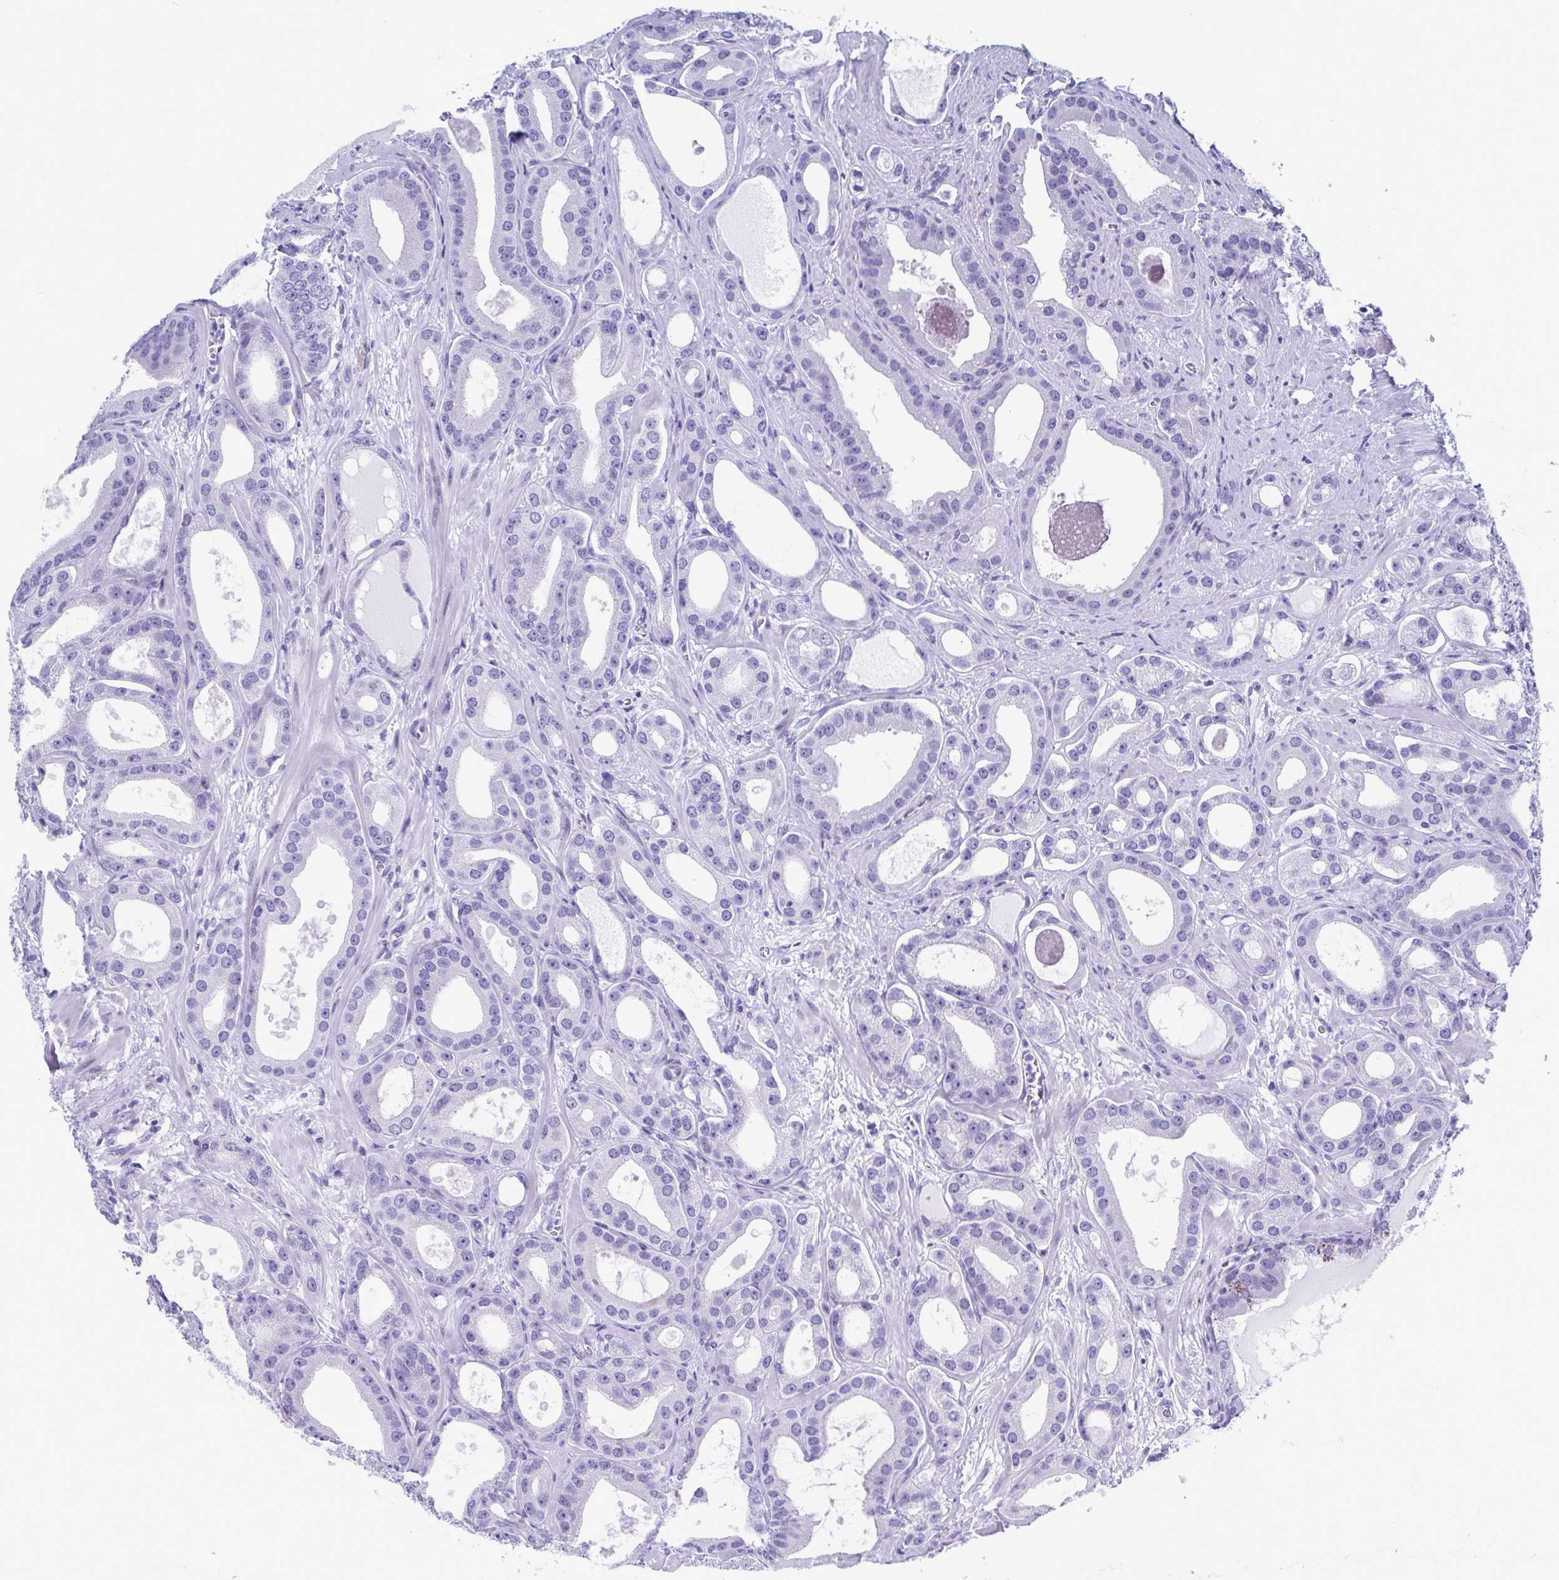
{"staining": {"intensity": "moderate", "quantity": "<25%", "location": "cytoplasmic/membranous"}, "tissue": "prostate cancer", "cell_type": "Tumor cells", "image_type": "cancer", "snomed": [{"axis": "morphology", "description": "Adenocarcinoma, High grade"}, {"axis": "topography", "description": "Prostate"}], "caption": "A histopathology image of prostate cancer stained for a protein reveals moderate cytoplasmic/membranous brown staining in tumor cells.", "gene": "TTC30B", "patient": {"sex": "male", "age": 65}}